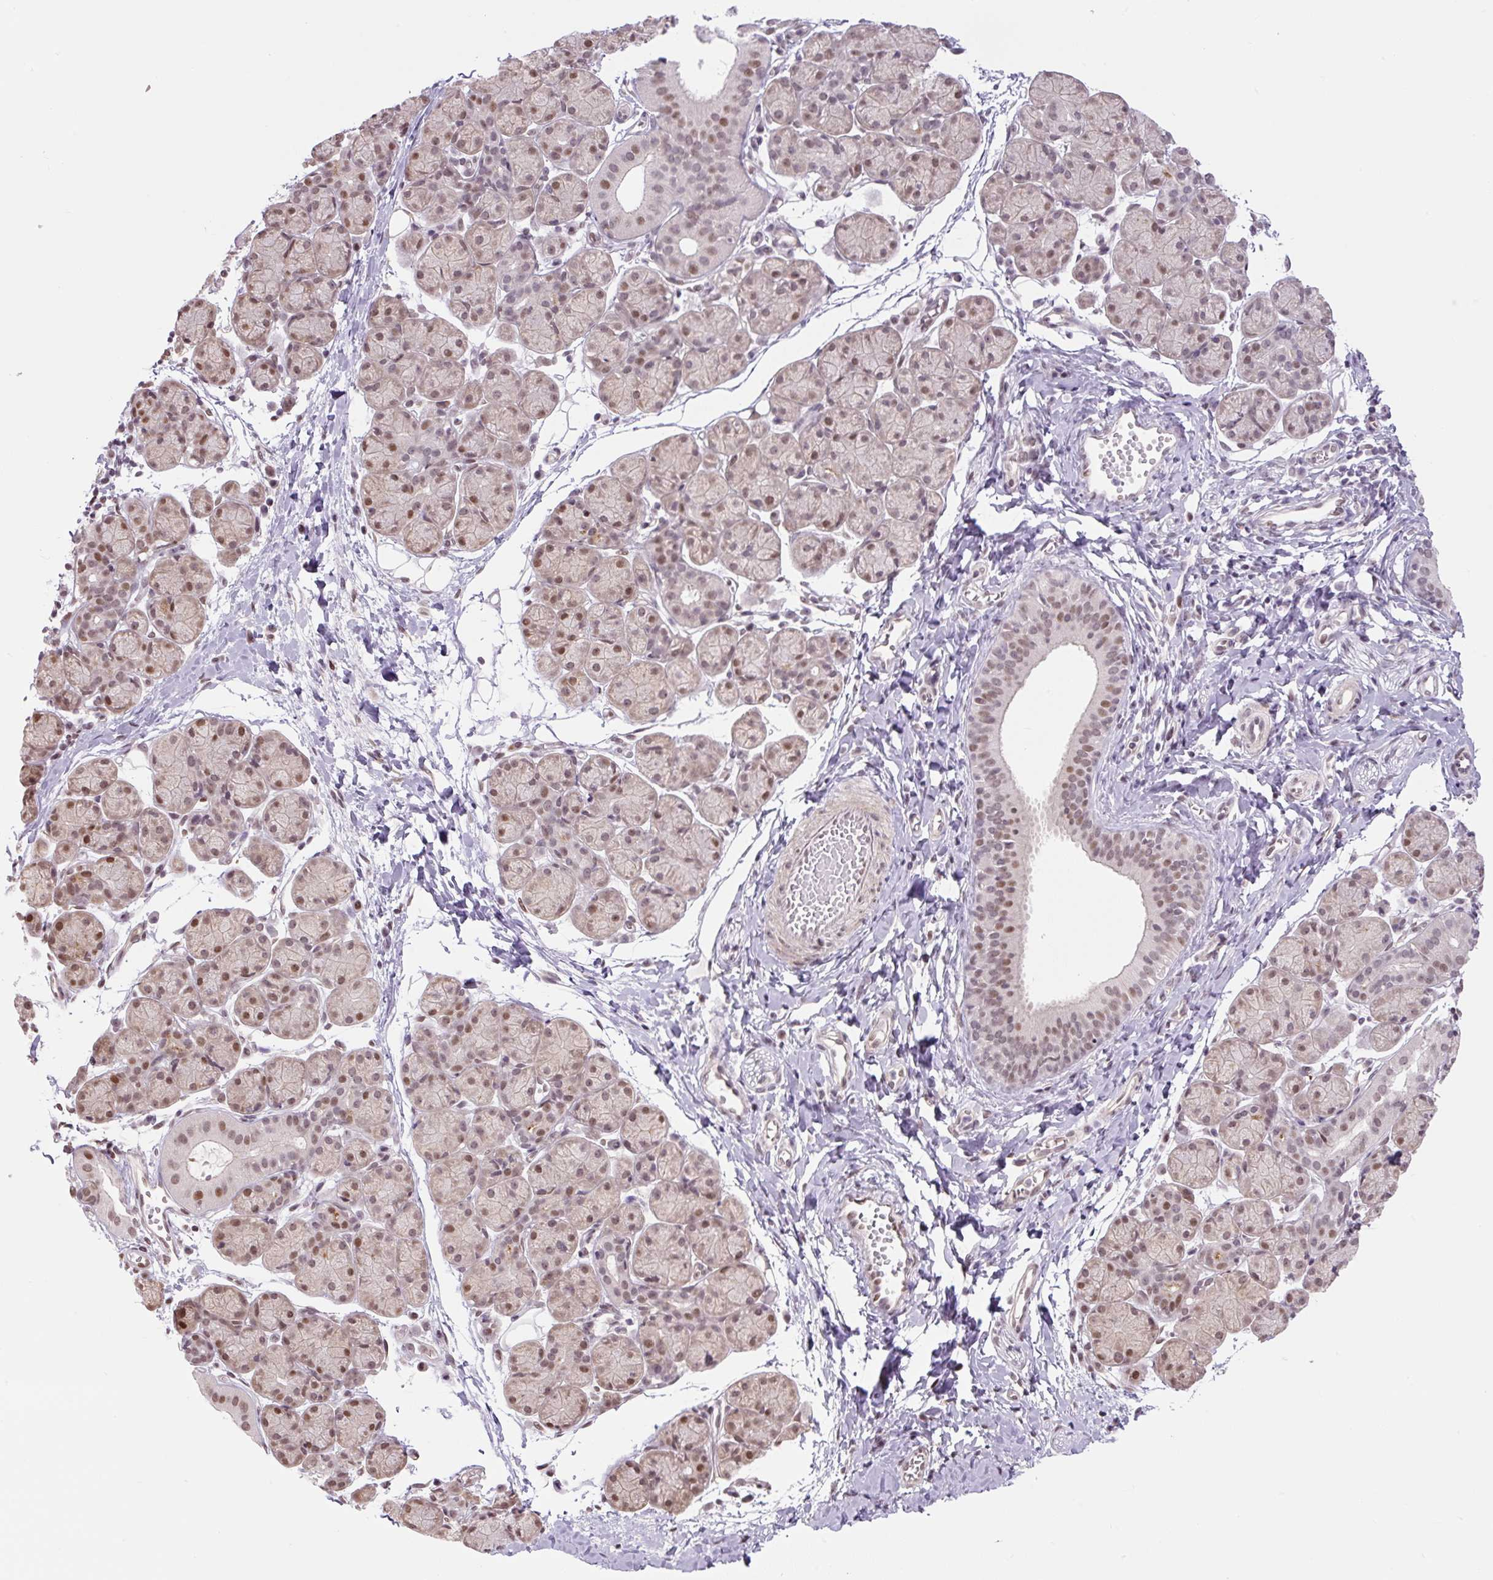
{"staining": {"intensity": "moderate", "quantity": "25%-75%", "location": "nuclear"}, "tissue": "salivary gland", "cell_type": "Glandular cells", "image_type": "normal", "snomed": [{"axis": "morphology", "description": "Normal tissue, NOS"}, {"axis": "morphology", "description": "Inflammation, NOS"}, {"axis": "topography", "description": "Lymph node"}, {"axis": "topography", "description": "Salivary gland"}], "caption": "Protein staining by immunohistochemistry shows moderate nuclear expression in about 25%-75% of glandular cells in benign salivary gland.", "gene": "TCFL5", "patient": {"sex": "male", "age": 3}}